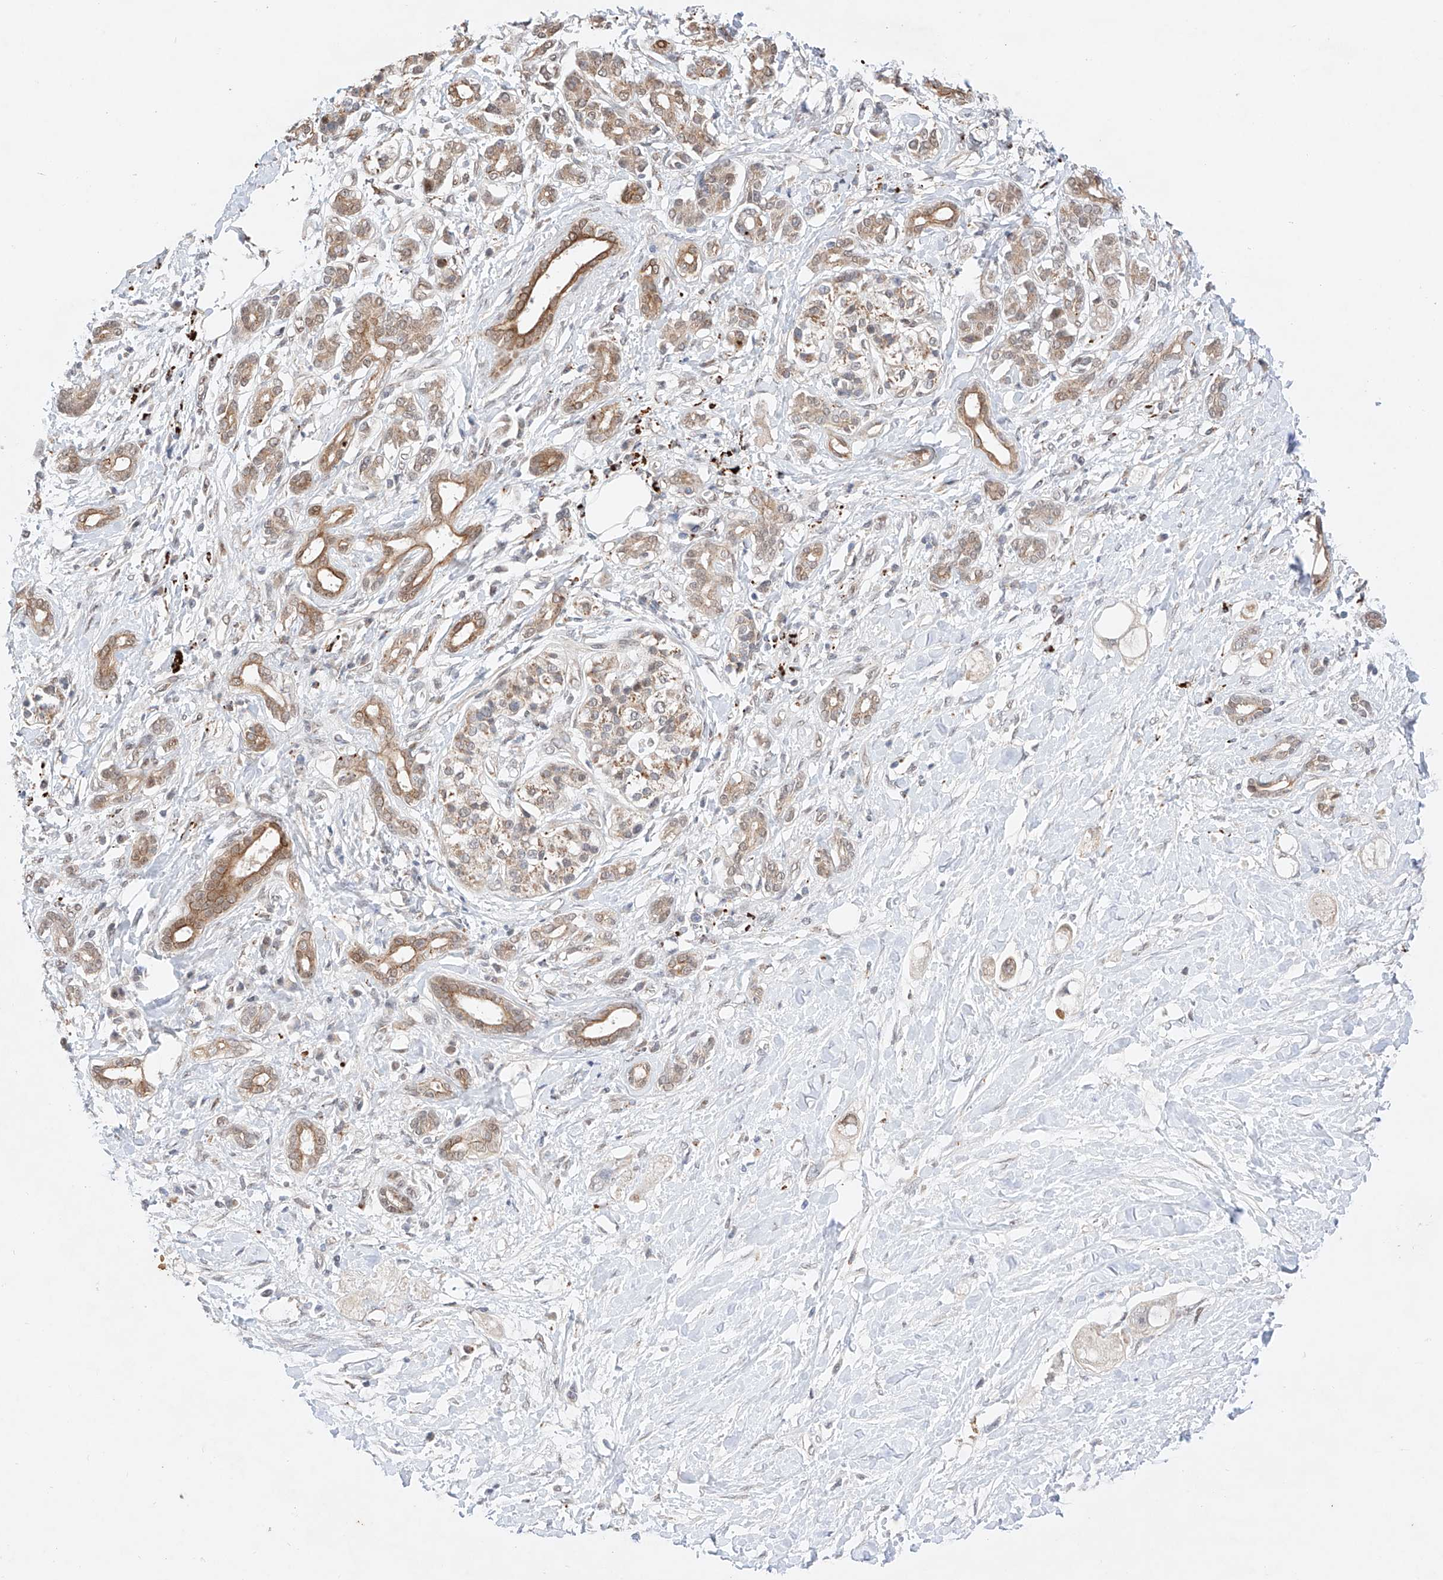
{"staining": {"intensity": "moderate", "quantity": "25%-75%", "location": "cytoplasmic/membranous"}, "tissue": "pancreatic cancer", "cell_type": "Tumor cells", "image_type": "cancer", "snomed": [{"axis": "morphology", "description": "Adenocarcinoma, NOS"}, {"axis": "topography", "description": "Pancreas"}], "caption": "Immunohistochemistry (IHC) staining of pancreatic cancer (adenocarcinoma), which exhibits medium levels of moderate cytoplasmic/membranous expression in approximately 25%-75% of tumor cells indicating moderate cytoplasmic/membranous protein staining. The staining was performed using DAB (3,3'-diaminobenzidine) (brown) for protein detection and nuclei were counterstained in hematoxylin (blue).", "gene": "GCNT1", "patient": {"sex": "female", "age": 56}}